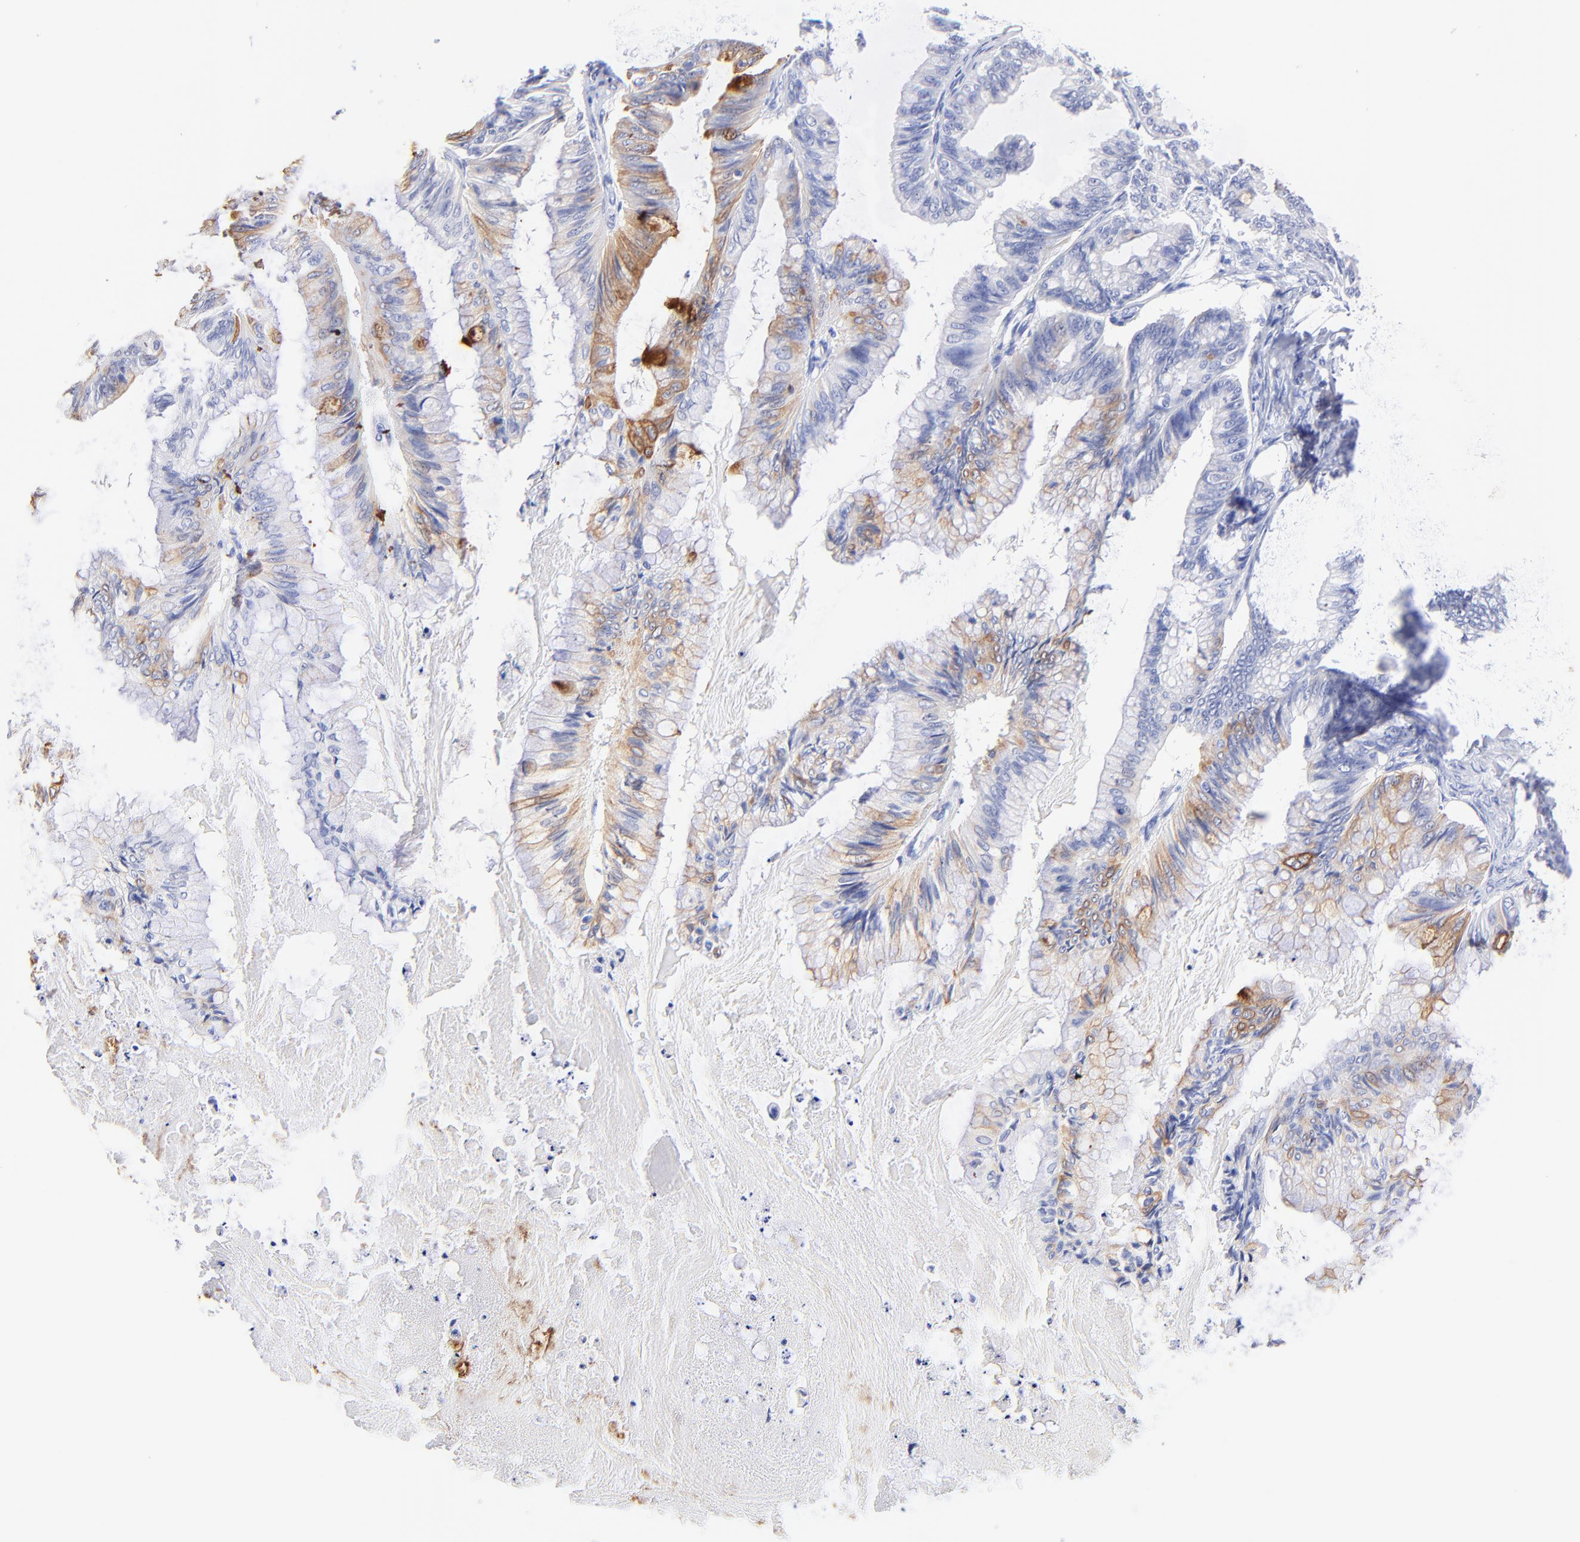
{"staining": {"intensity": "weak", "quantity": "25%-75%", "location": "cytoplasmic/membranous"}, "tissue": "ovarian cancer", "cell_type": "Tumor cells", "image_type": "cancer", "snomed": [{"axis": "morphology", "description": "Cystadenocarcinoma, mucinous, NOS"}, {"axis": "topography", "description": "Ovary"}], "caption": "Ovarian cancer (mucinous cystadenocarcinoma) stained for a protein displays weak cytoplasmic/membranous positivity in tumor cells. (DAB = brown stain, brightfield microscopy at high magnification).", "gene": "RAB3A", "patient": {"sex": "female", "age": 57}}